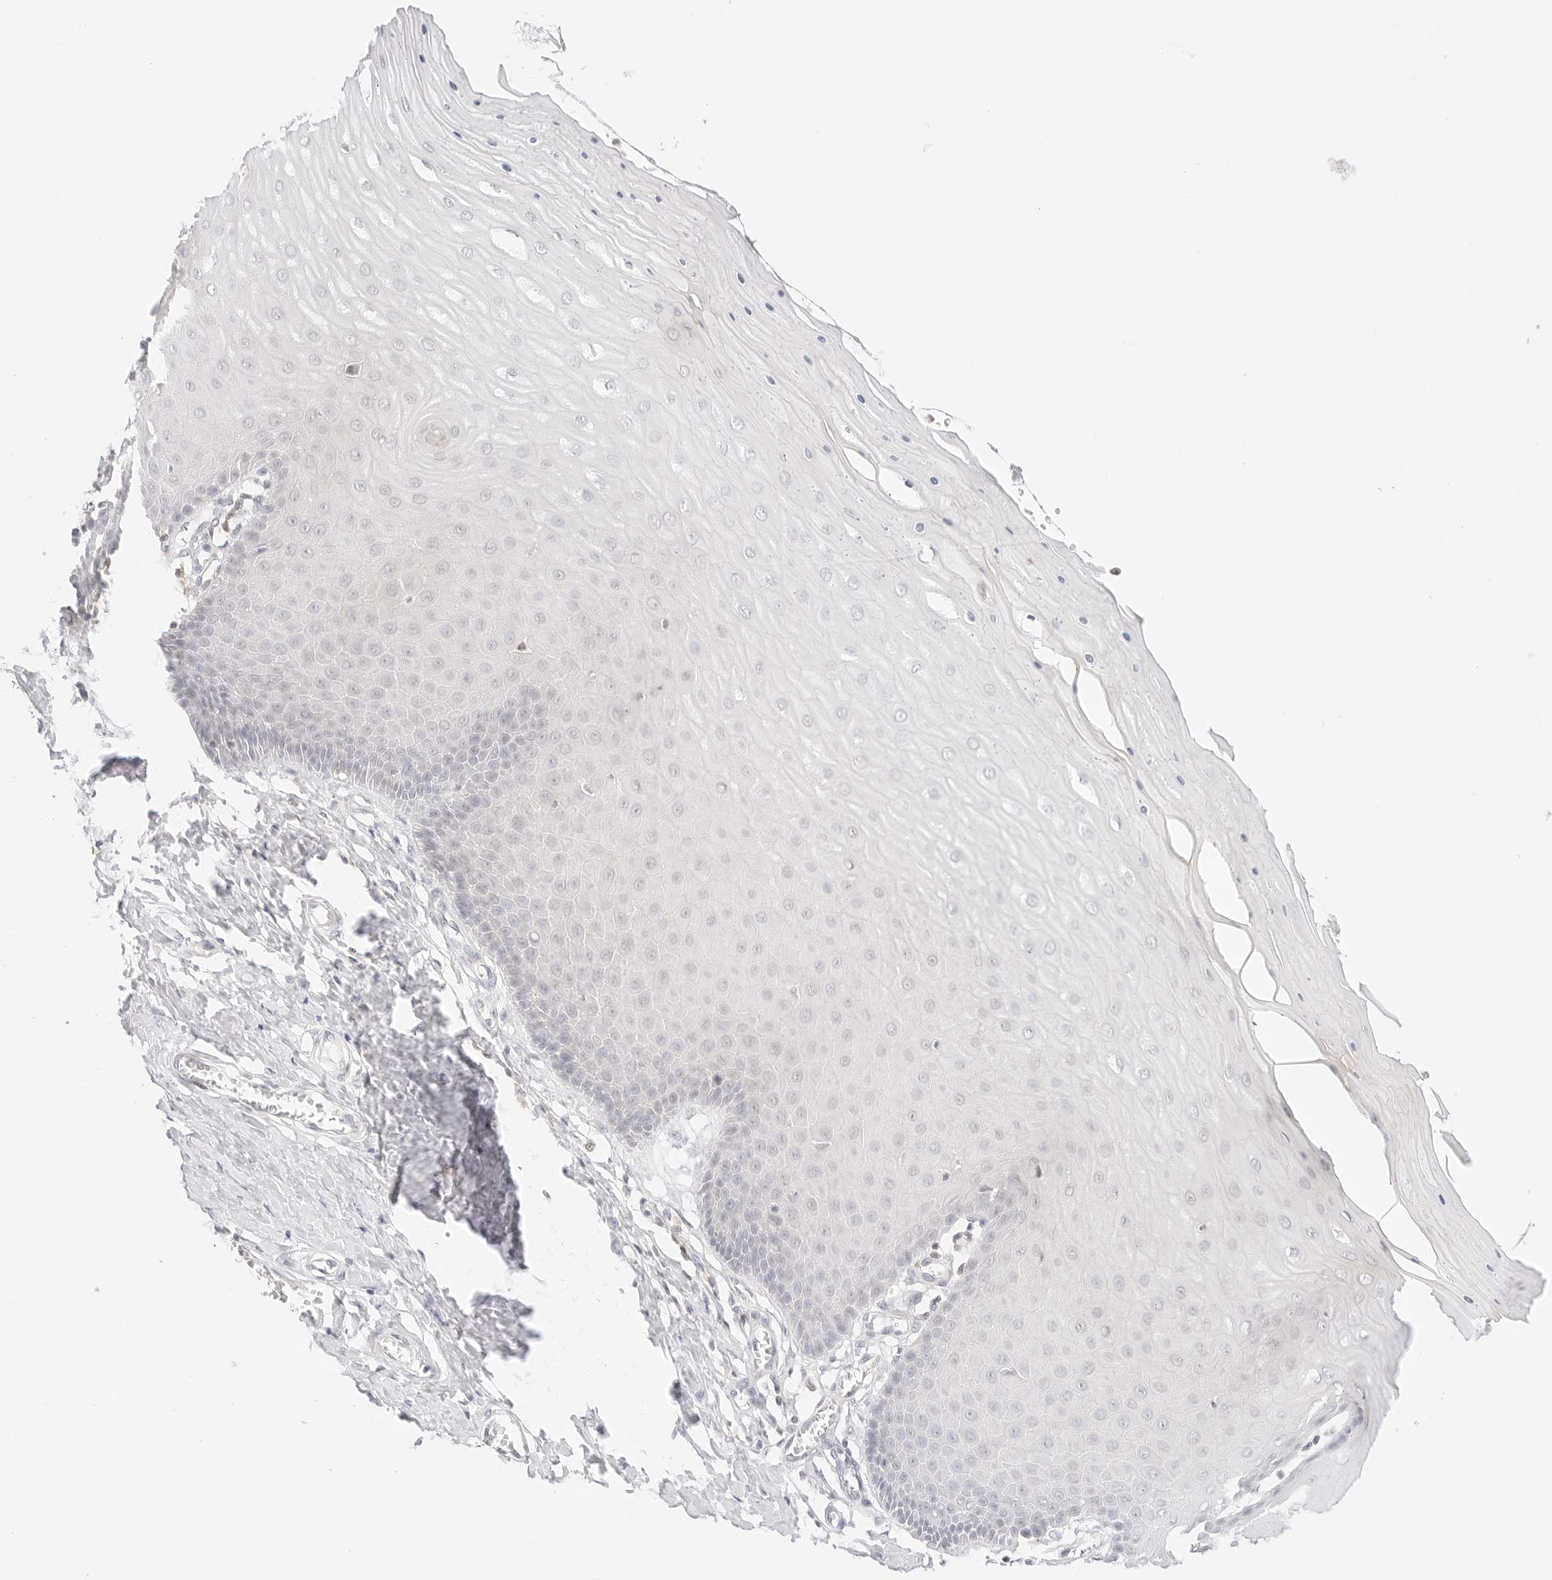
{"staining": {"intensity": "weak", "quantity": "<25%", "location": "cytoplasmic/membranous"}, "tissue": "cervix", "cell_type": "Glandular cells", "image_type": "normal", "snomed": [{"axis": "morphology", "description": "Normal tissue, NOS"}, {"axis": "topography", "description": "Cervix"}], "caption": "Cervix stained for a protein using immunohistochemistry (IHC) reveals no staining glandular cells.", "gene": "GNAS", "patient": {"sex": "female", "age": 55}}